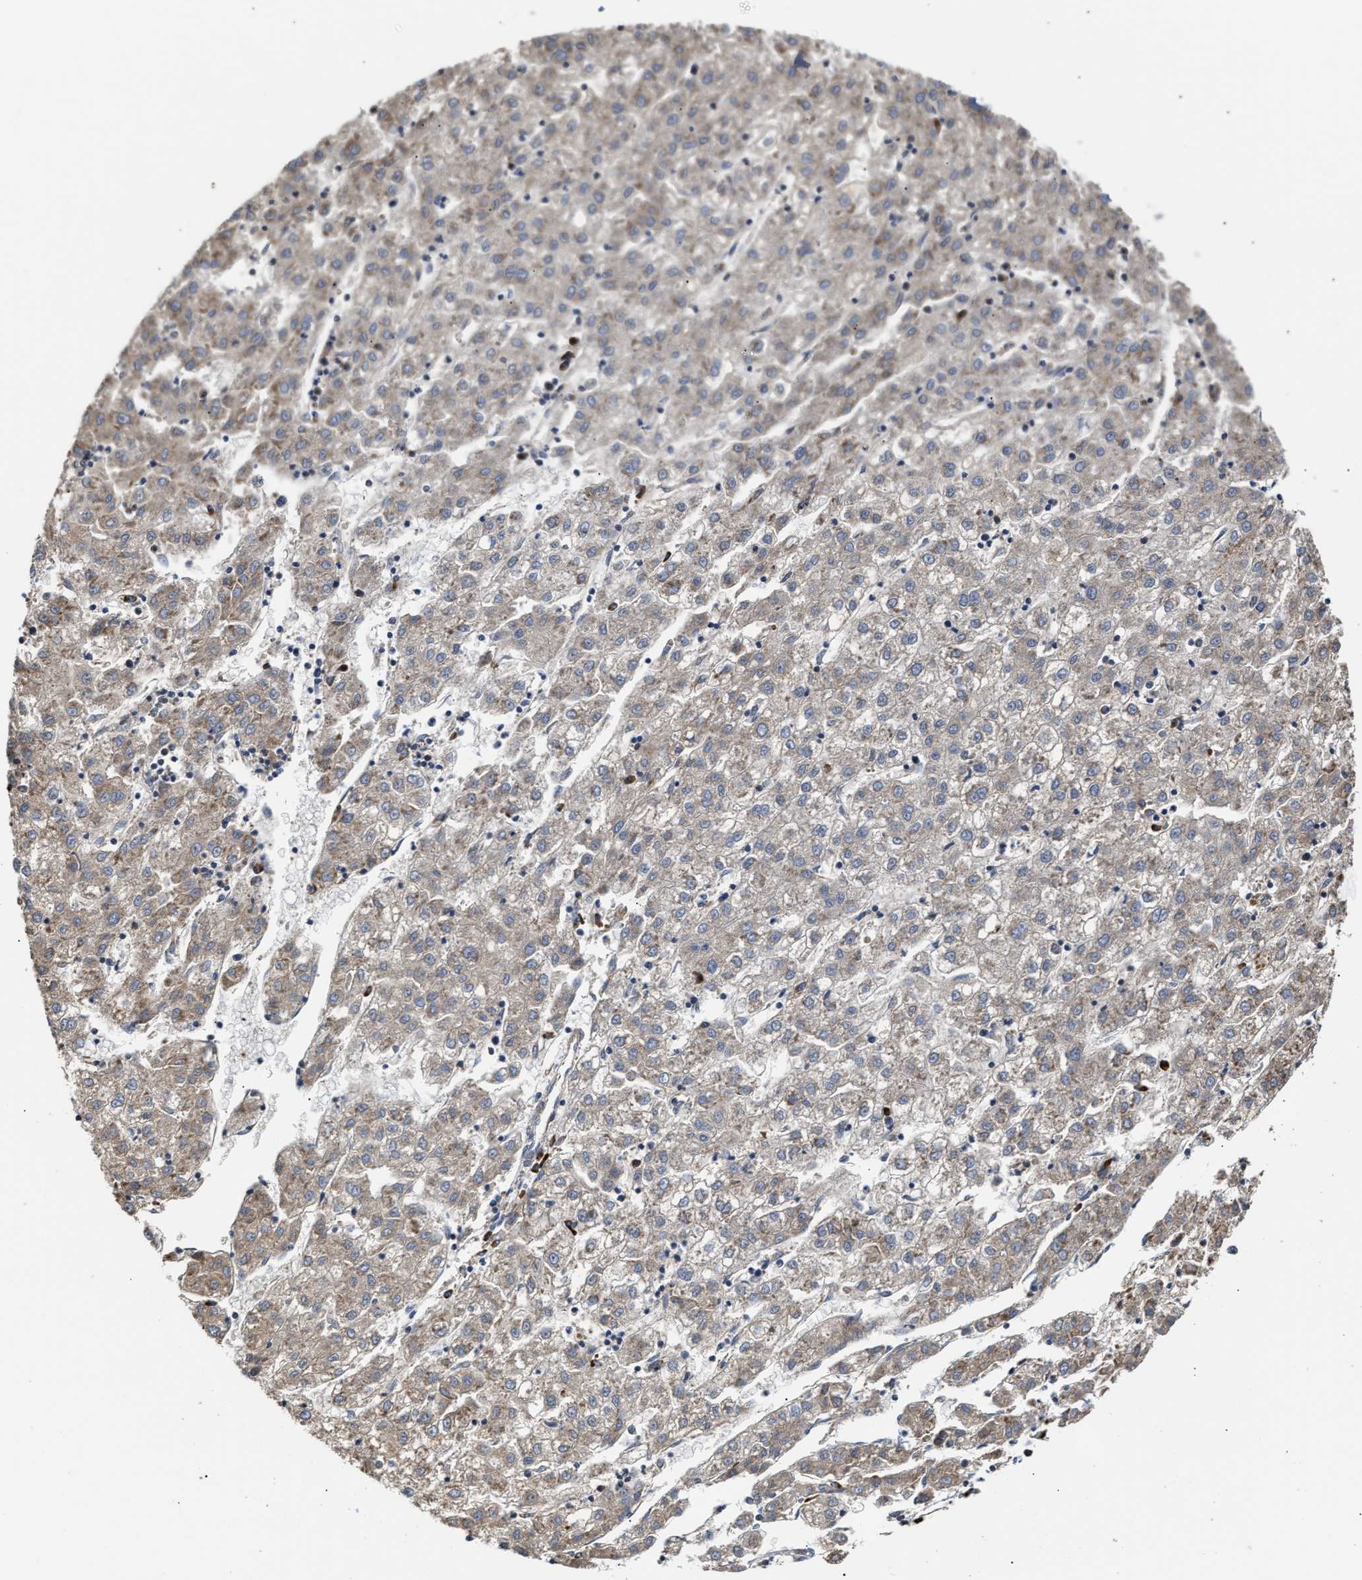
{"staining": {"intensity": "weak", "quantity": "<25%", "location": "cytoplasmic/membranous"}, "tissue": "liver cancer", "cell_type": "Tumor cells", "image_type": "cancer", "snomed": [{"axis": "morphology", "description": "Carcinoma, Hepatocellular, NOS"}, {"axis": "topography", "description": "Liver"}], "caption": "Immunohistochemistry of hepatocellular carcinoma (liver) reveals no expression in tumor cells.", "gene": "CLIP2", "patient": {"sex": "male", "age": 72}}